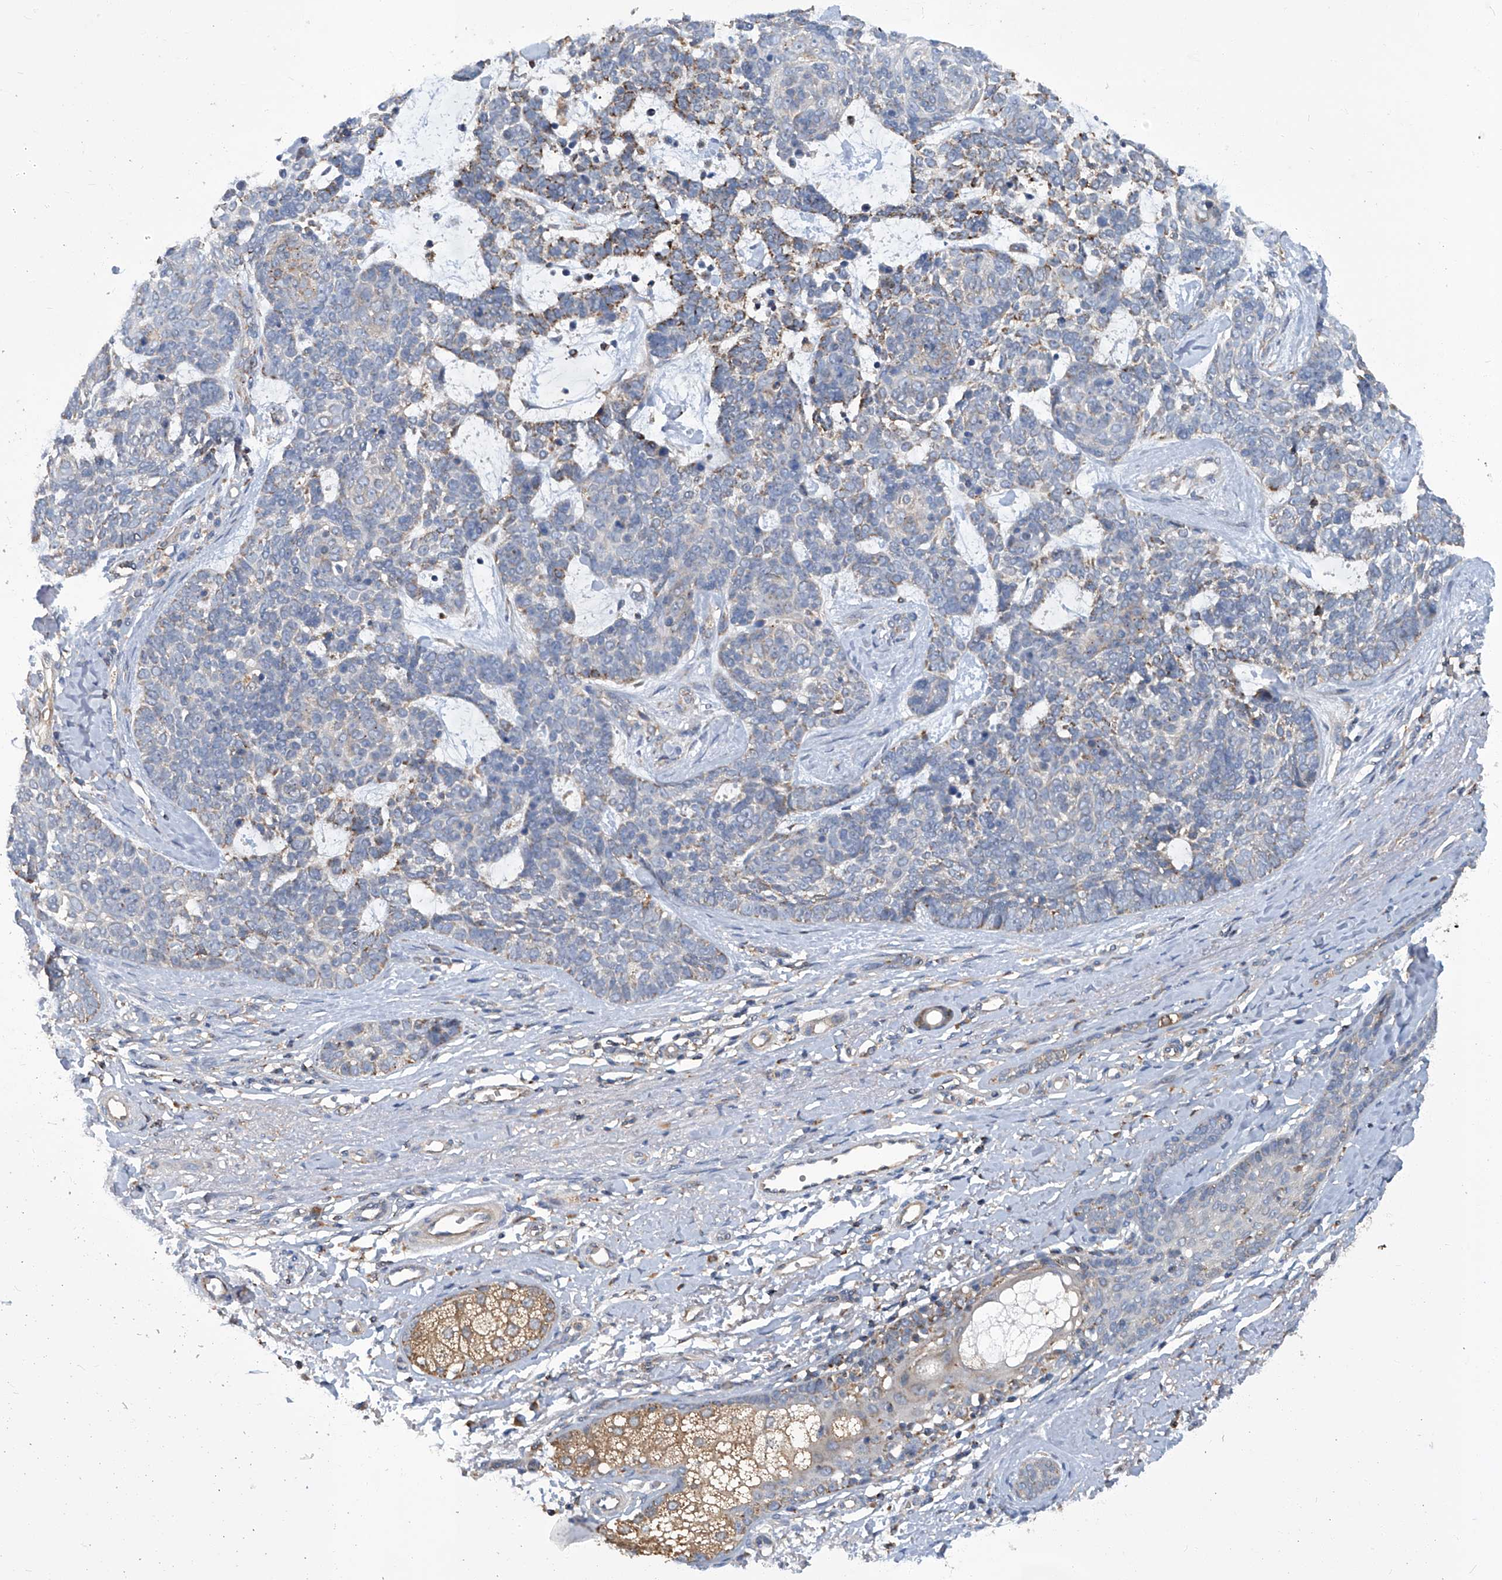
{"staining": {"intensity": "moderate", "quantity": "<25%", "location": "cytoplasmic/membranous"}, "tissue": "skin cancer", "cell_type": "Tumor cells", "image_type": "cancer", "snomed": [{"axis": "morphology", "description": "Basal cell carcinoma"}, {"axis": "topography", "description": "Skin"}], "caption": "A photomicrograph of human basal cell carcinoma (skin) stained for a protein shows moderate cytoplasmic/membranous brown staining in tumor cells.", "gene": "TNFRSF13B", "patient": {"sex": "female", "age": 81}}